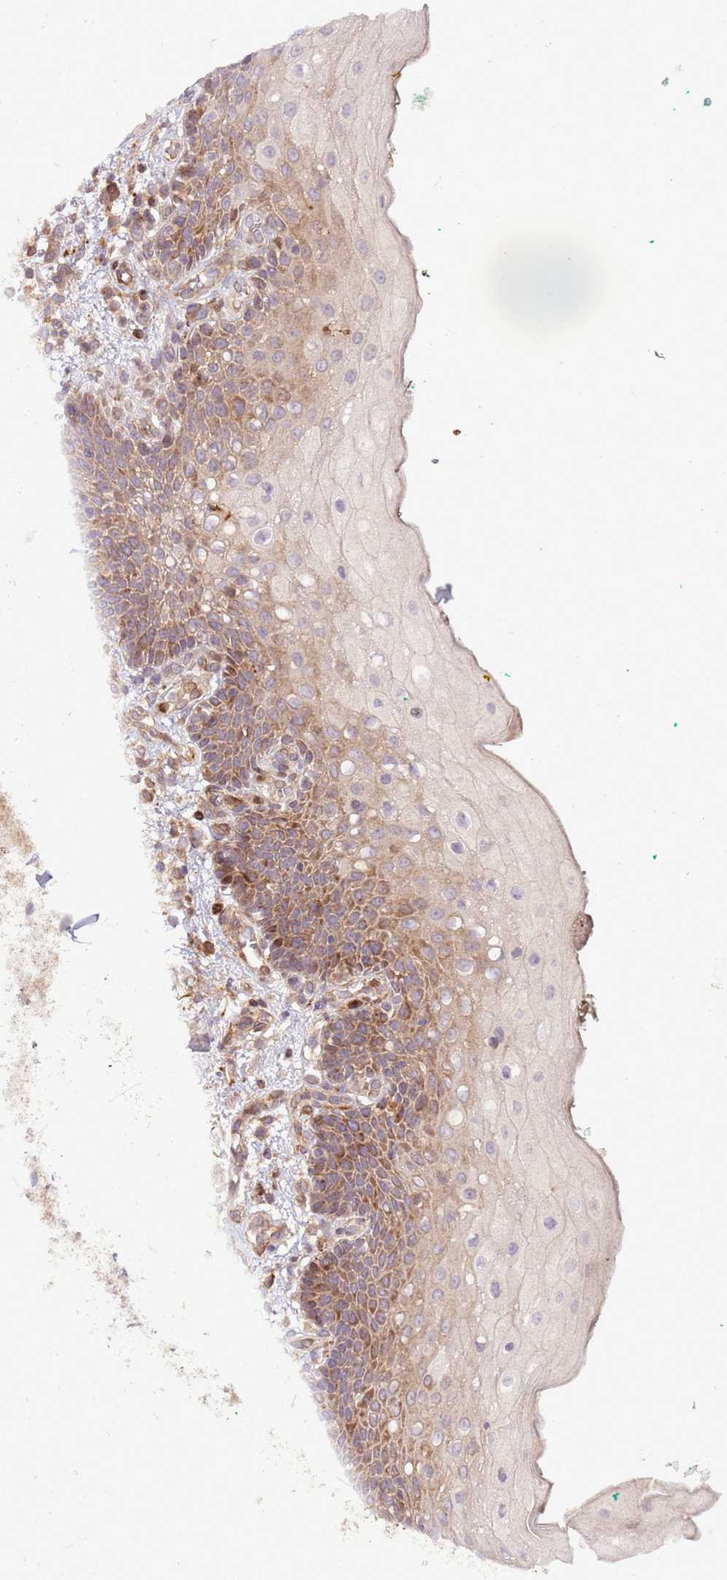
{"staining": {"intensity": "moderate", "quantity": "25%-75%", "location": "cytoplasmic/membranous"}, "tissue": "oral mucosa", "cell_type": "Squamous epithelial cells", "image_type": "normal", "snomed": [{"axis": "morphology", "description": "Normal tissue, NOS"}, {"axis": "morphology", "description": "Squamous cell carcinoma, NOS"}, {"axis": "topography", "description": "Oral tissue"}, {"axis": "topography", "description": "Tounge, NOS"}, {"axis": "topography", "description": "Head-Neck"}], "caption": "The histopathology image shows immunohistochemical staining of unremarkable oral mucosa. There is moderate cytoplasmic/membranous staining is identified in approximately 25%-75% of squamous epithelial cells.", "gene": "ZNF624", "patient": {"sex": "male", "age": 79}}